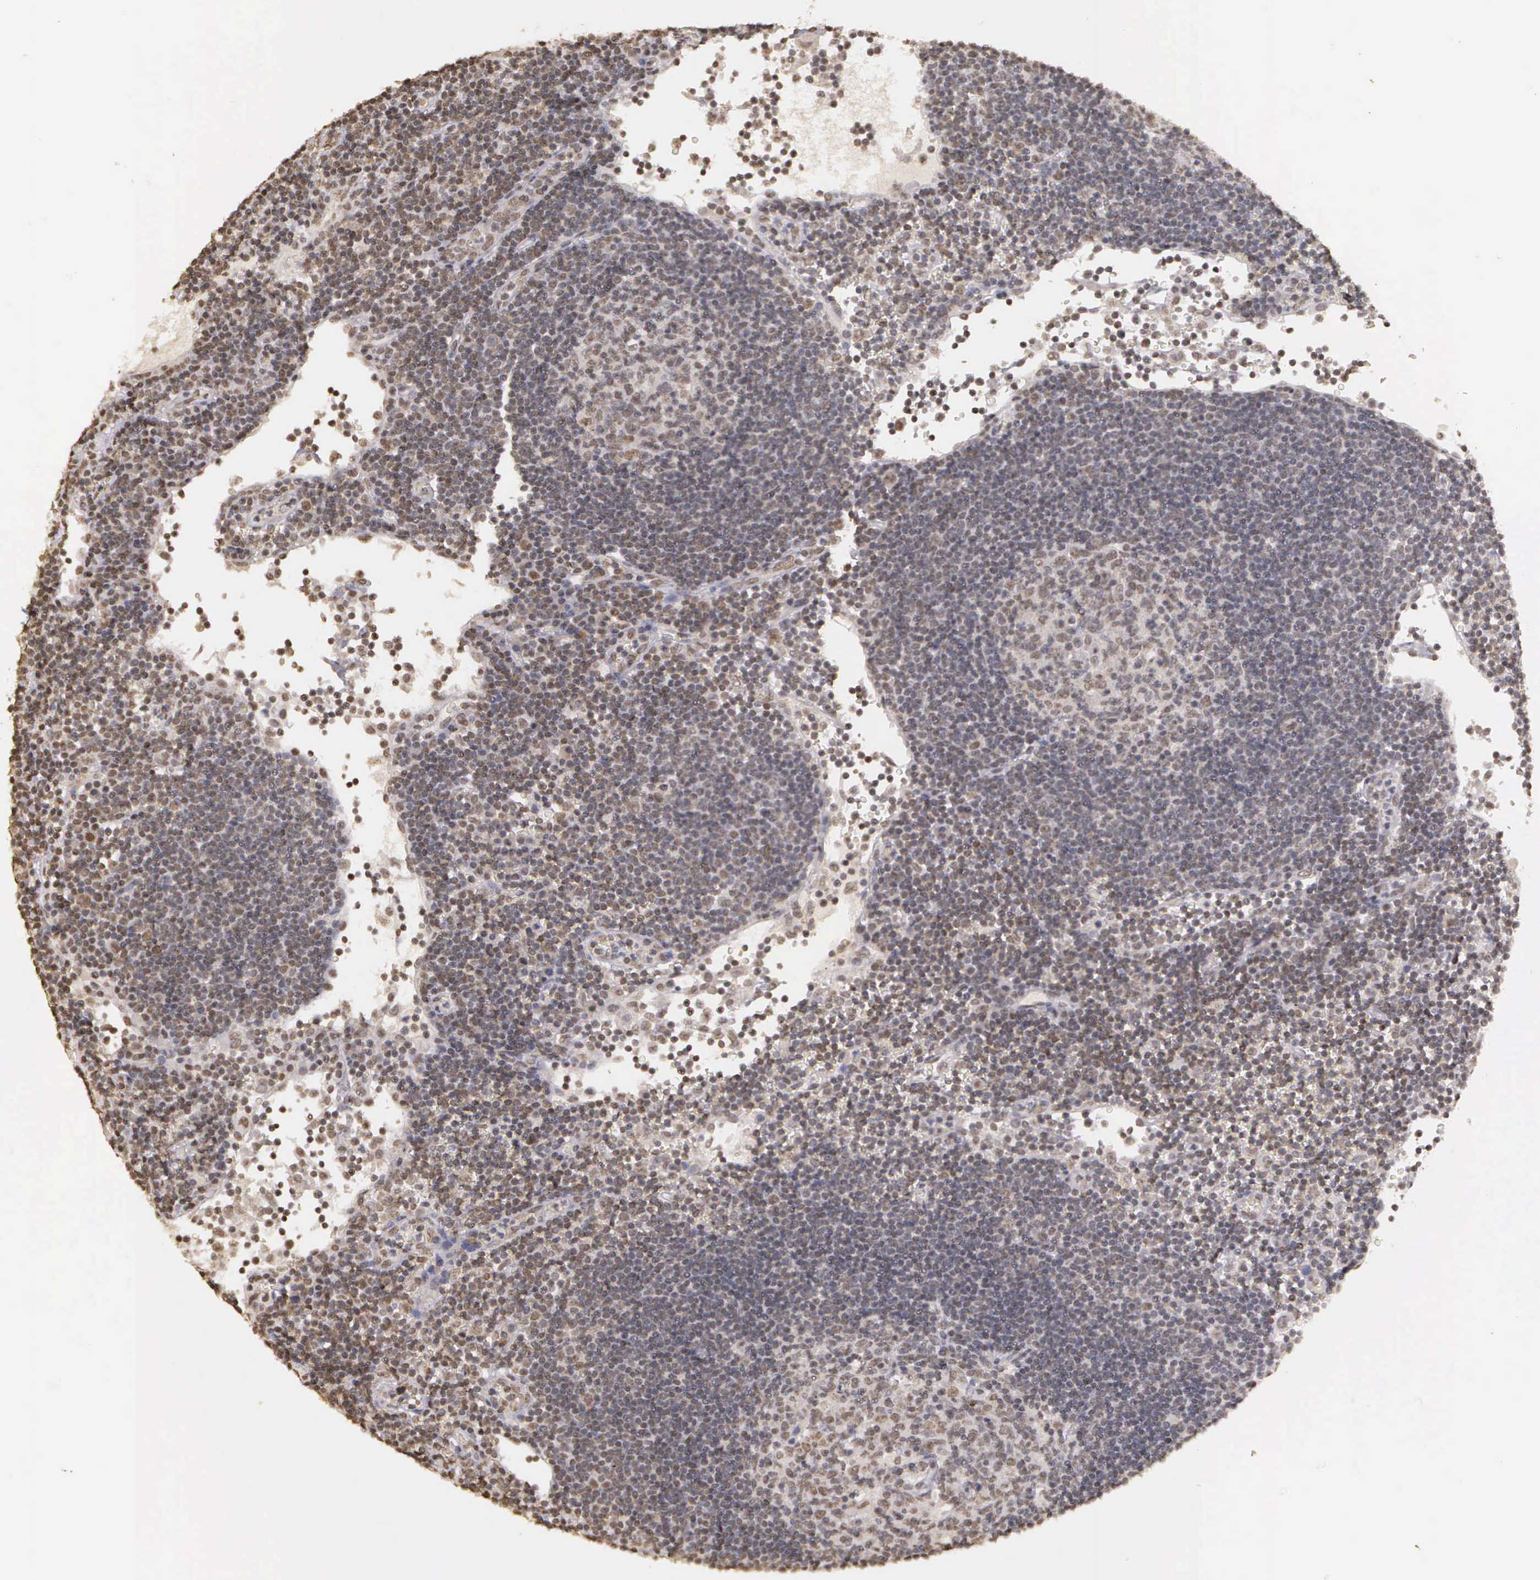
{"staining": {"intensity": "weak", "quantity": "<25%", "location": "nuclear"}, "tissue": "lymph node", "cell_type": "Germinal center cells", "image_type": "normal", "snomed": [{"axis": "morphology", "description": "Normal tissue, NOS"}, {"axis": "topography", "description": "Lymph node"}], "caption": "Immunohistochemical staining of normal lymph node exhibits no significant positivity in germinal center cells.", "gene": "ARMCX5", "patient": {"sex": "male", "age": 54}}